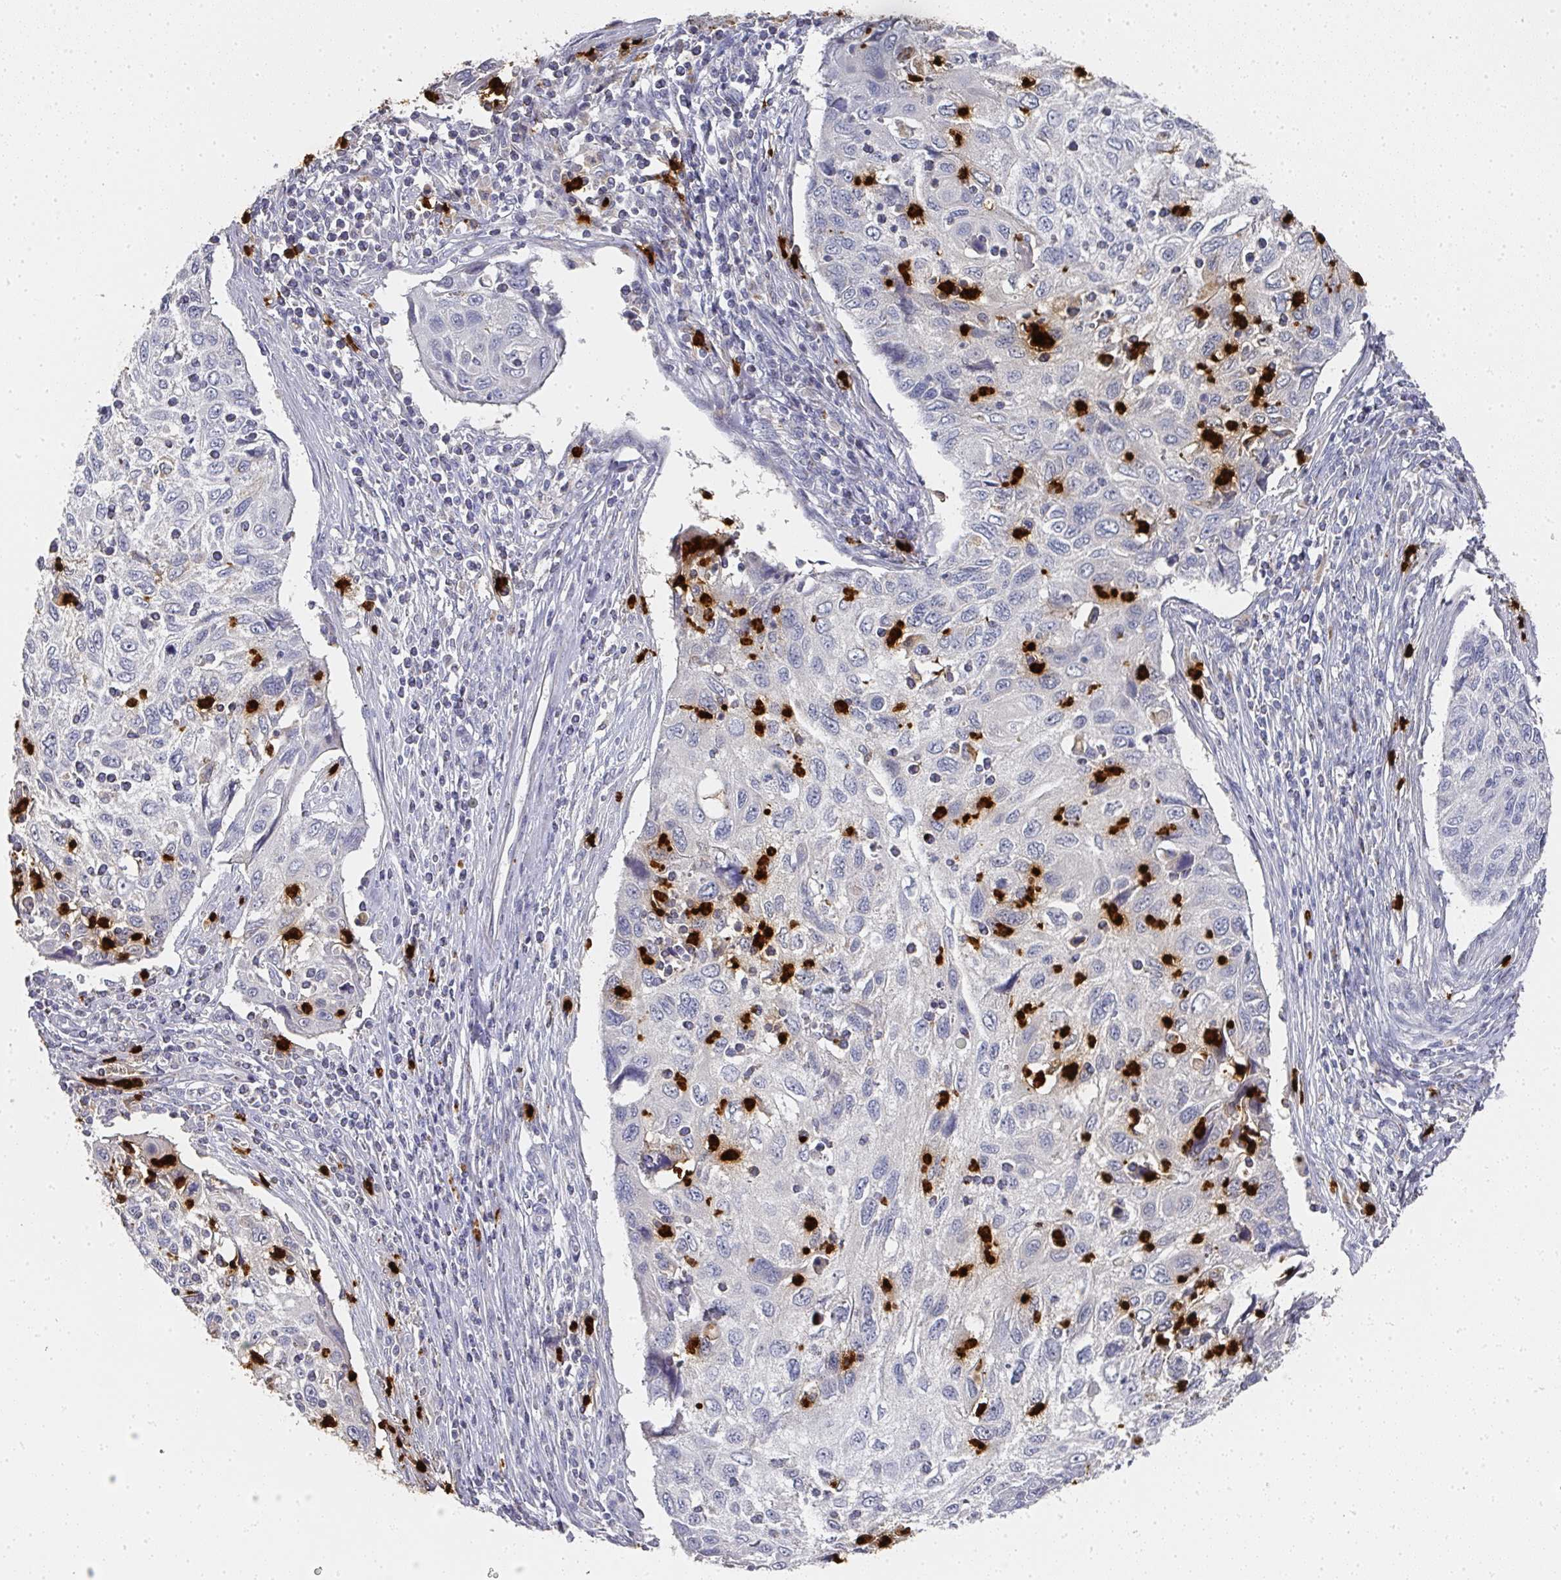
{"staining": {"intensity": "negative", "quantity": "none", "location": "none"}, "tissue": "cervical cancer", "cell_type": "Tumor cells", "image_type": "cancer", "snomed": [{"axis": "morphology", "description": "Squamous cell carcinoma, NOS"}, {"axis": "topography", "description": "Cervix"}], "caption": "Tumor cells show no significant protein positivity in cervical cancer (squamous cell carcinoma). (Immunohistochemistry (ihc), brightfield microscopy, high magnification).", "gene": "CAMP", "patient": {"sex": "female", "age": 70}}